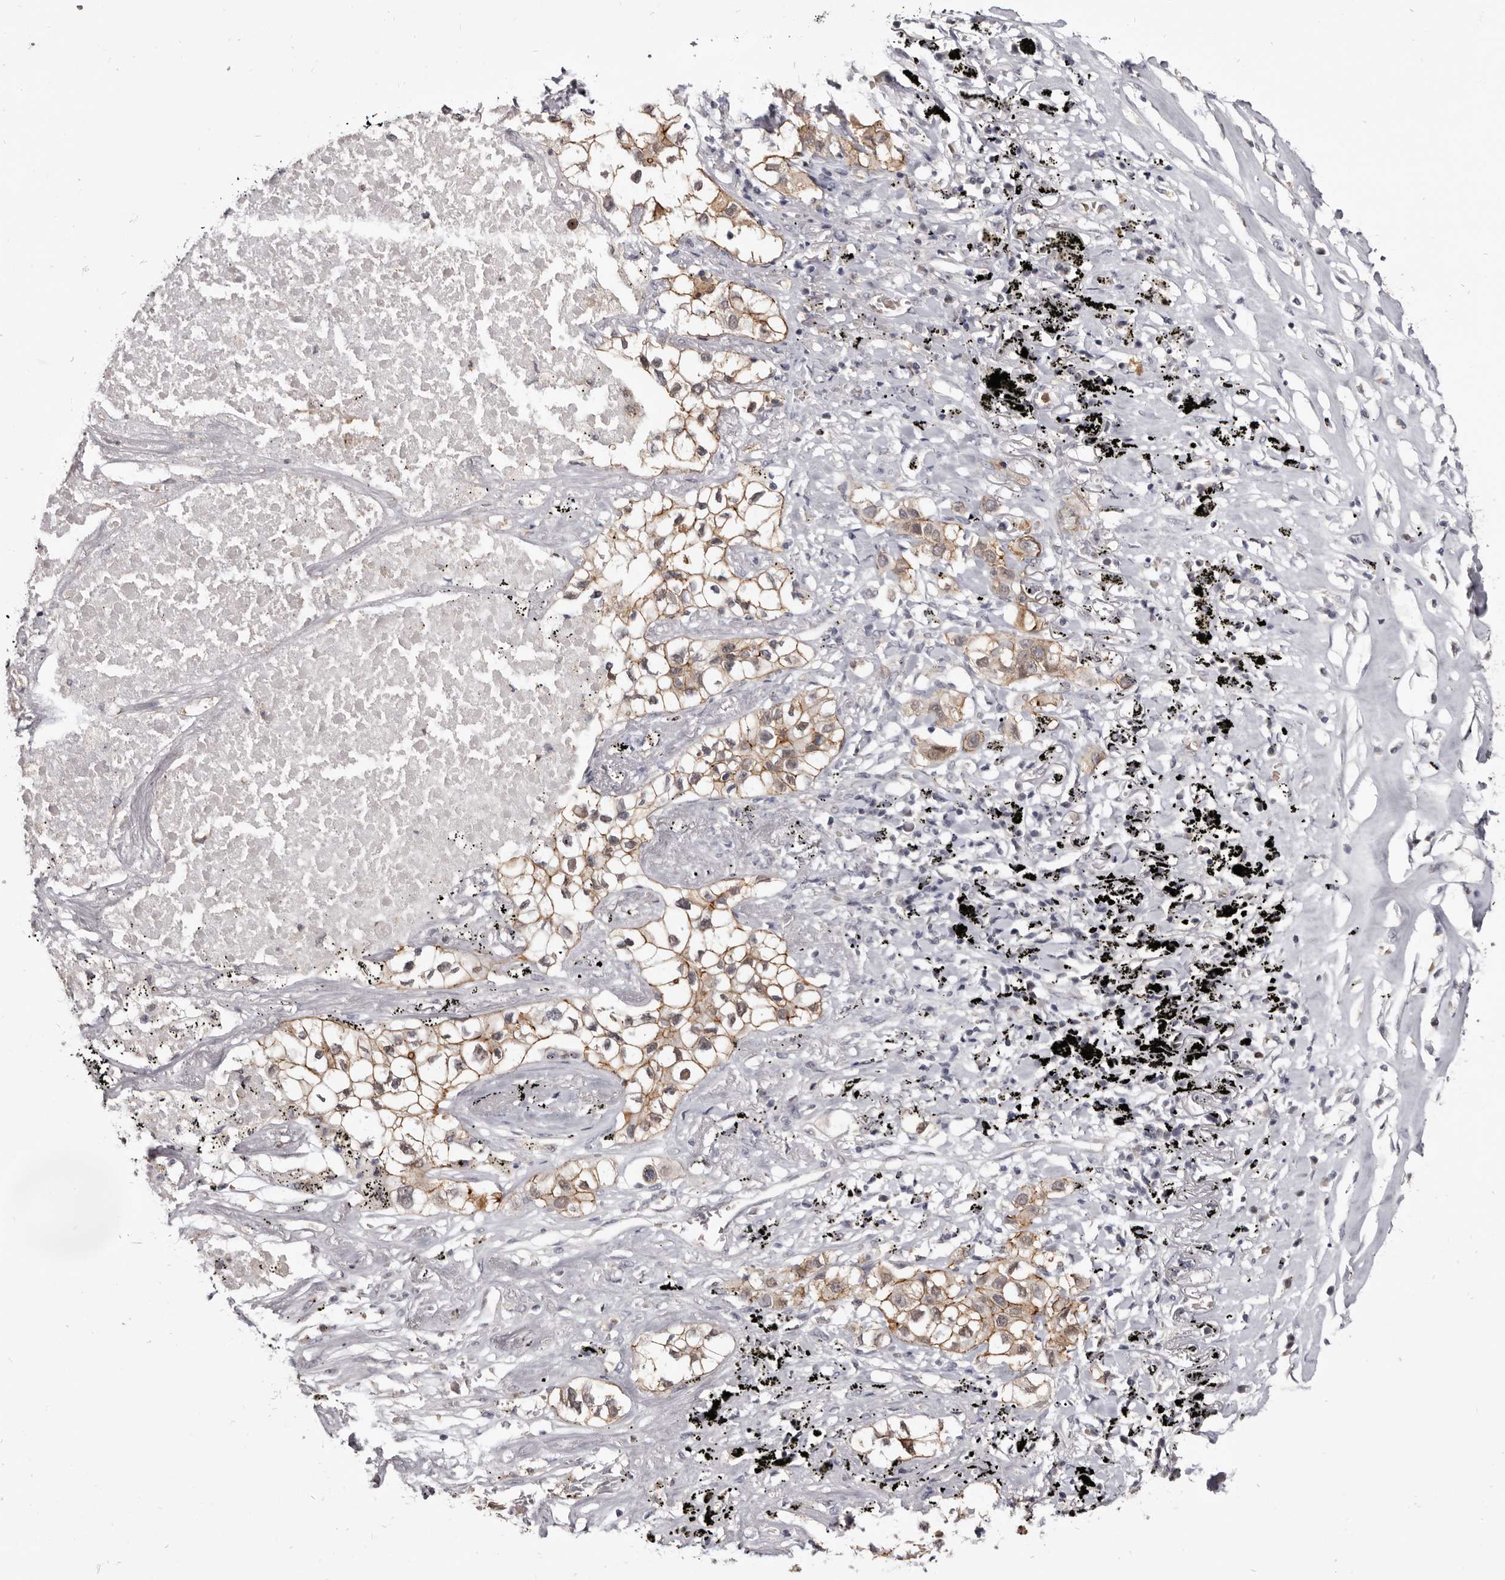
{"staining": {"intensity": "moderate", "quantity": ">75%", "location": "cytoplasmic/membranous,nuclear"}, "tissue": "lung cancer", "cell_type": "Tumor cells", "image_type": "cancer", "snomed": [{"axis": "morphology", "description": "Adenocarcinoma, NOS"}, {"axis": "topography", "description": "Lung"}], "caption": "Immunohistochemical staining of adenocarcinoma (lung) displays medium levels of moderate cytoplasmic/membranous and nuclear staining in about >75% of tumor cells.", "gene": "CGN", "patient": {"sex": "male", "age": 63}}